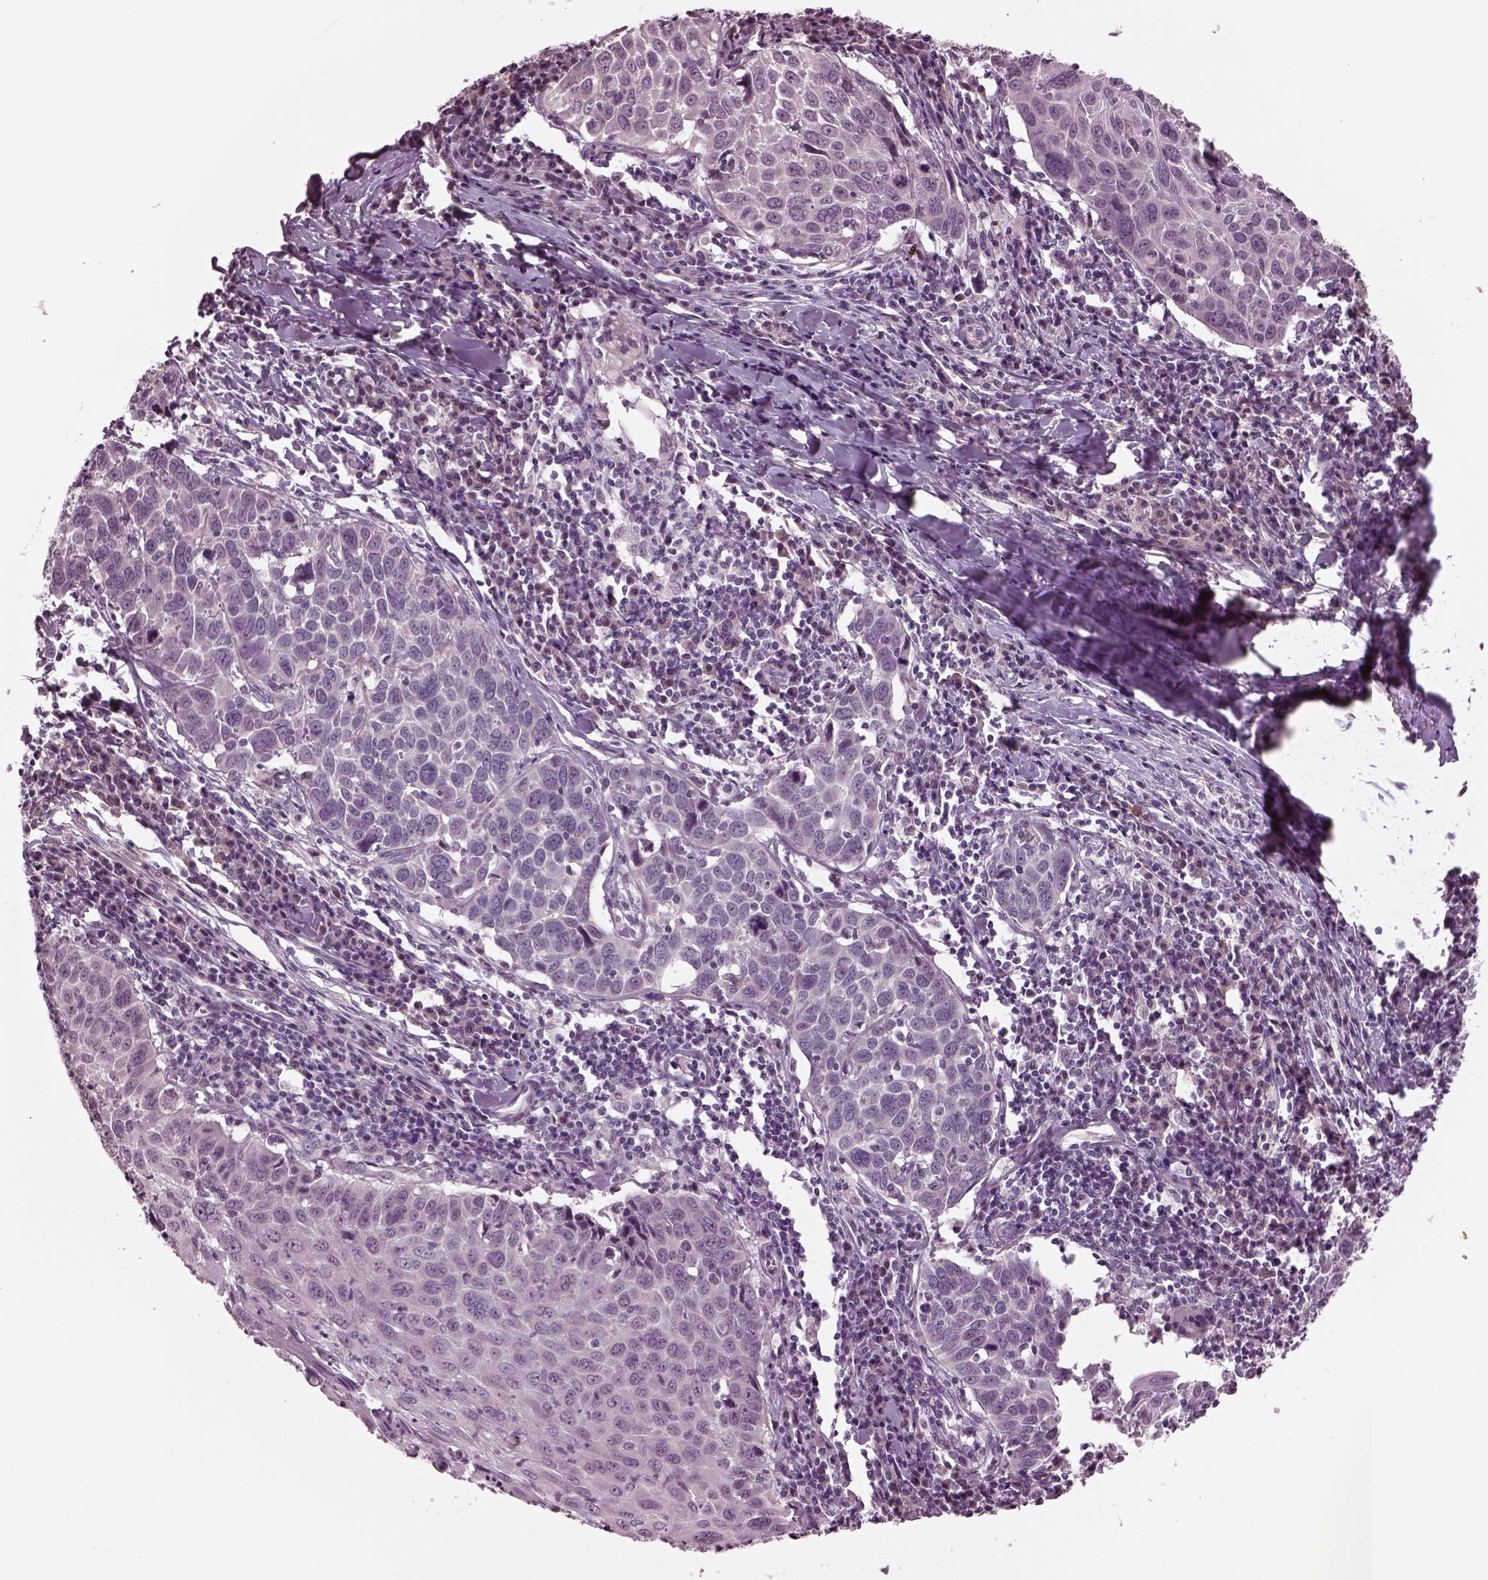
{"staining": {"intensity": "negative", "quantity": "none", "location": "none"}, "tissue": "lung cancer", "cell_type": "Tumor cells", "image_type": "cancer", "snomed": [{"axis": "morphology", "description": "Squamous cell carcinoma, NOS"}, {"axis": "topography", "description": "Lung"}], "caption": "Immunohistochemistry of lung cancer (squamous cell carcinoma) reveals no staining in tumor cells.", "gene": "CLCN4", "patient": {"sex": "male", "age": 57}}